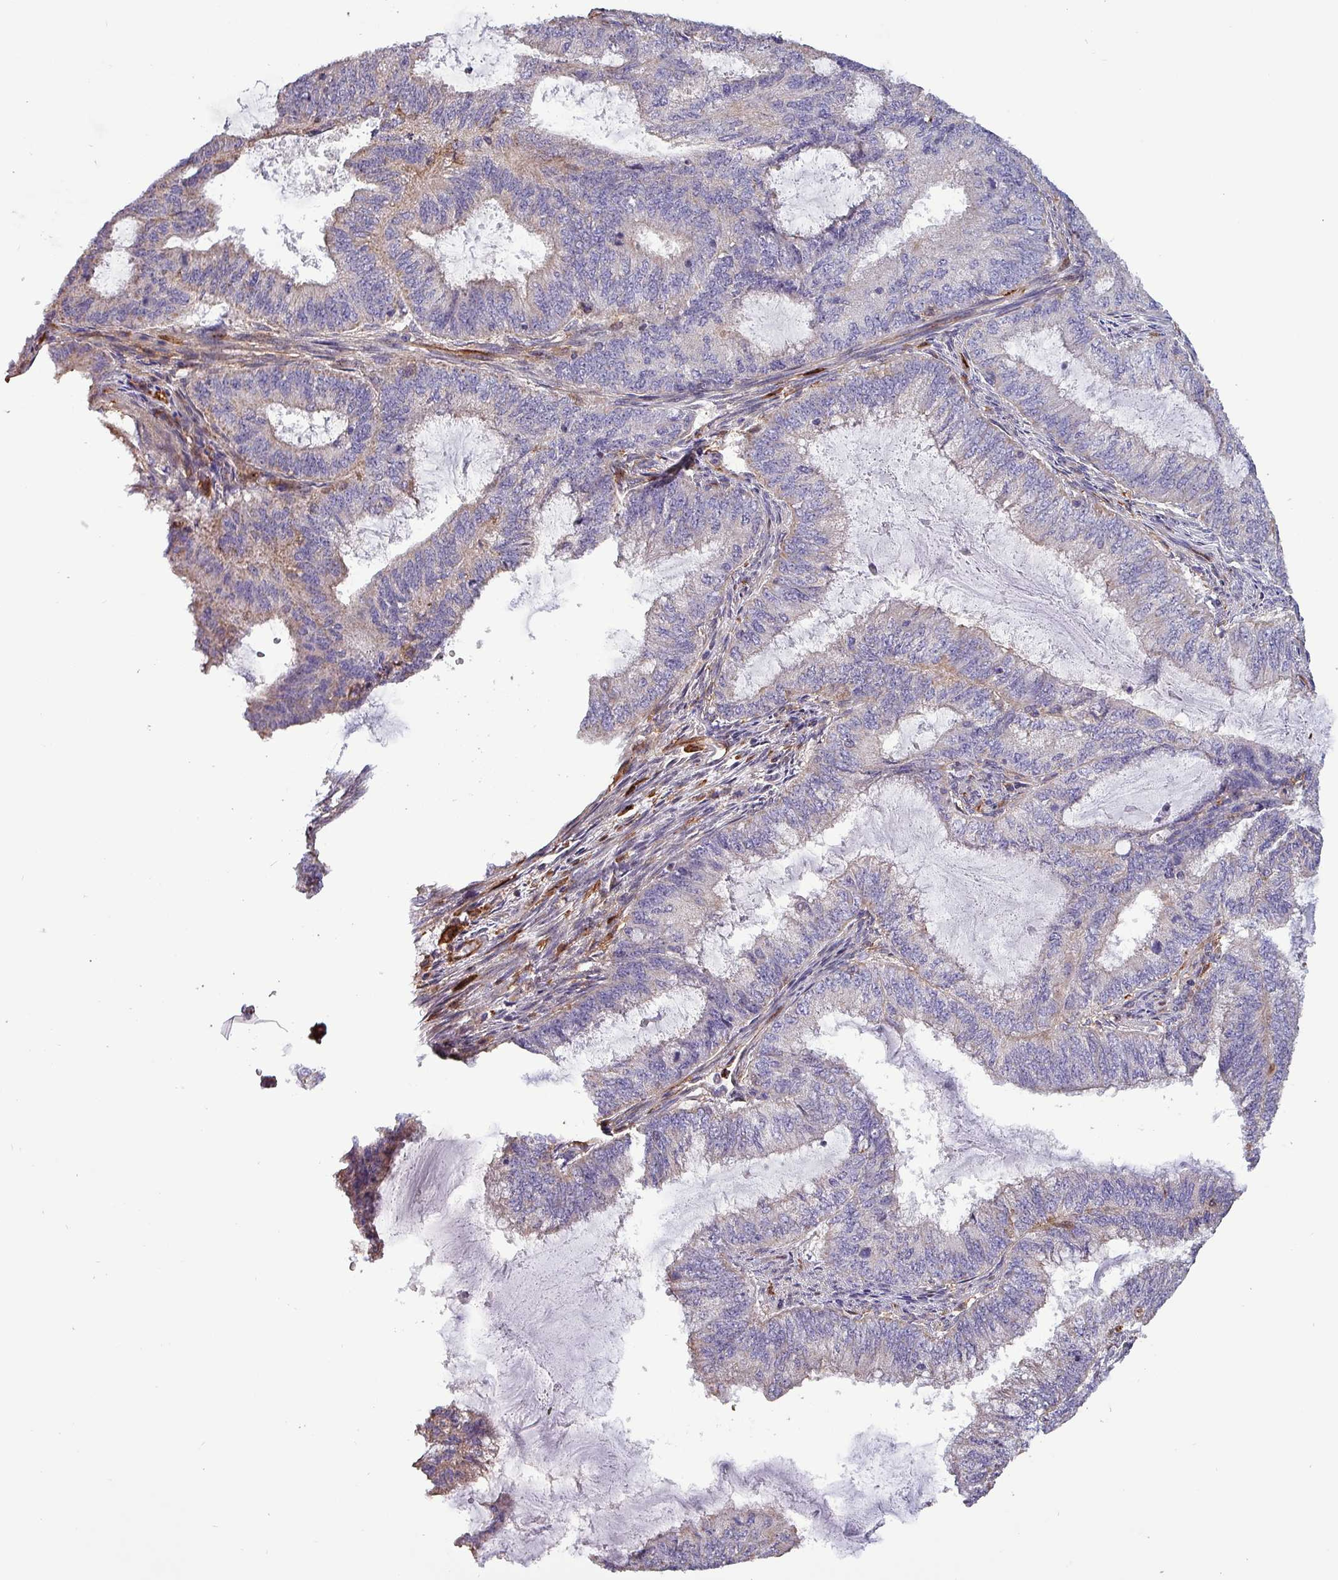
{"staining": {"intensity": "negative", "quantity": "none", "location": "none"}, "tissue": "endometrial cancer", "cell_type": "Tumor cells", "image_type": "cancer", "snomed": [{"axis": "morphology", "description": "Adenocarcinoma, NOS"}, {"axis": "topography", "description": "Endometrium"}], "caption": "This is a photomicrograph of immunohistochemistry (IHC) staining of endometrial cancer (adenocarcinoma), which shows no staining in tumor cells. The staining is performed using DAB (3,3'-diaminobenzidine) brown chromogen with nuclei counter-stained in using hematoxylin.", "gene": "SCIN", "patient": {"sex": "female", "age": 51}}